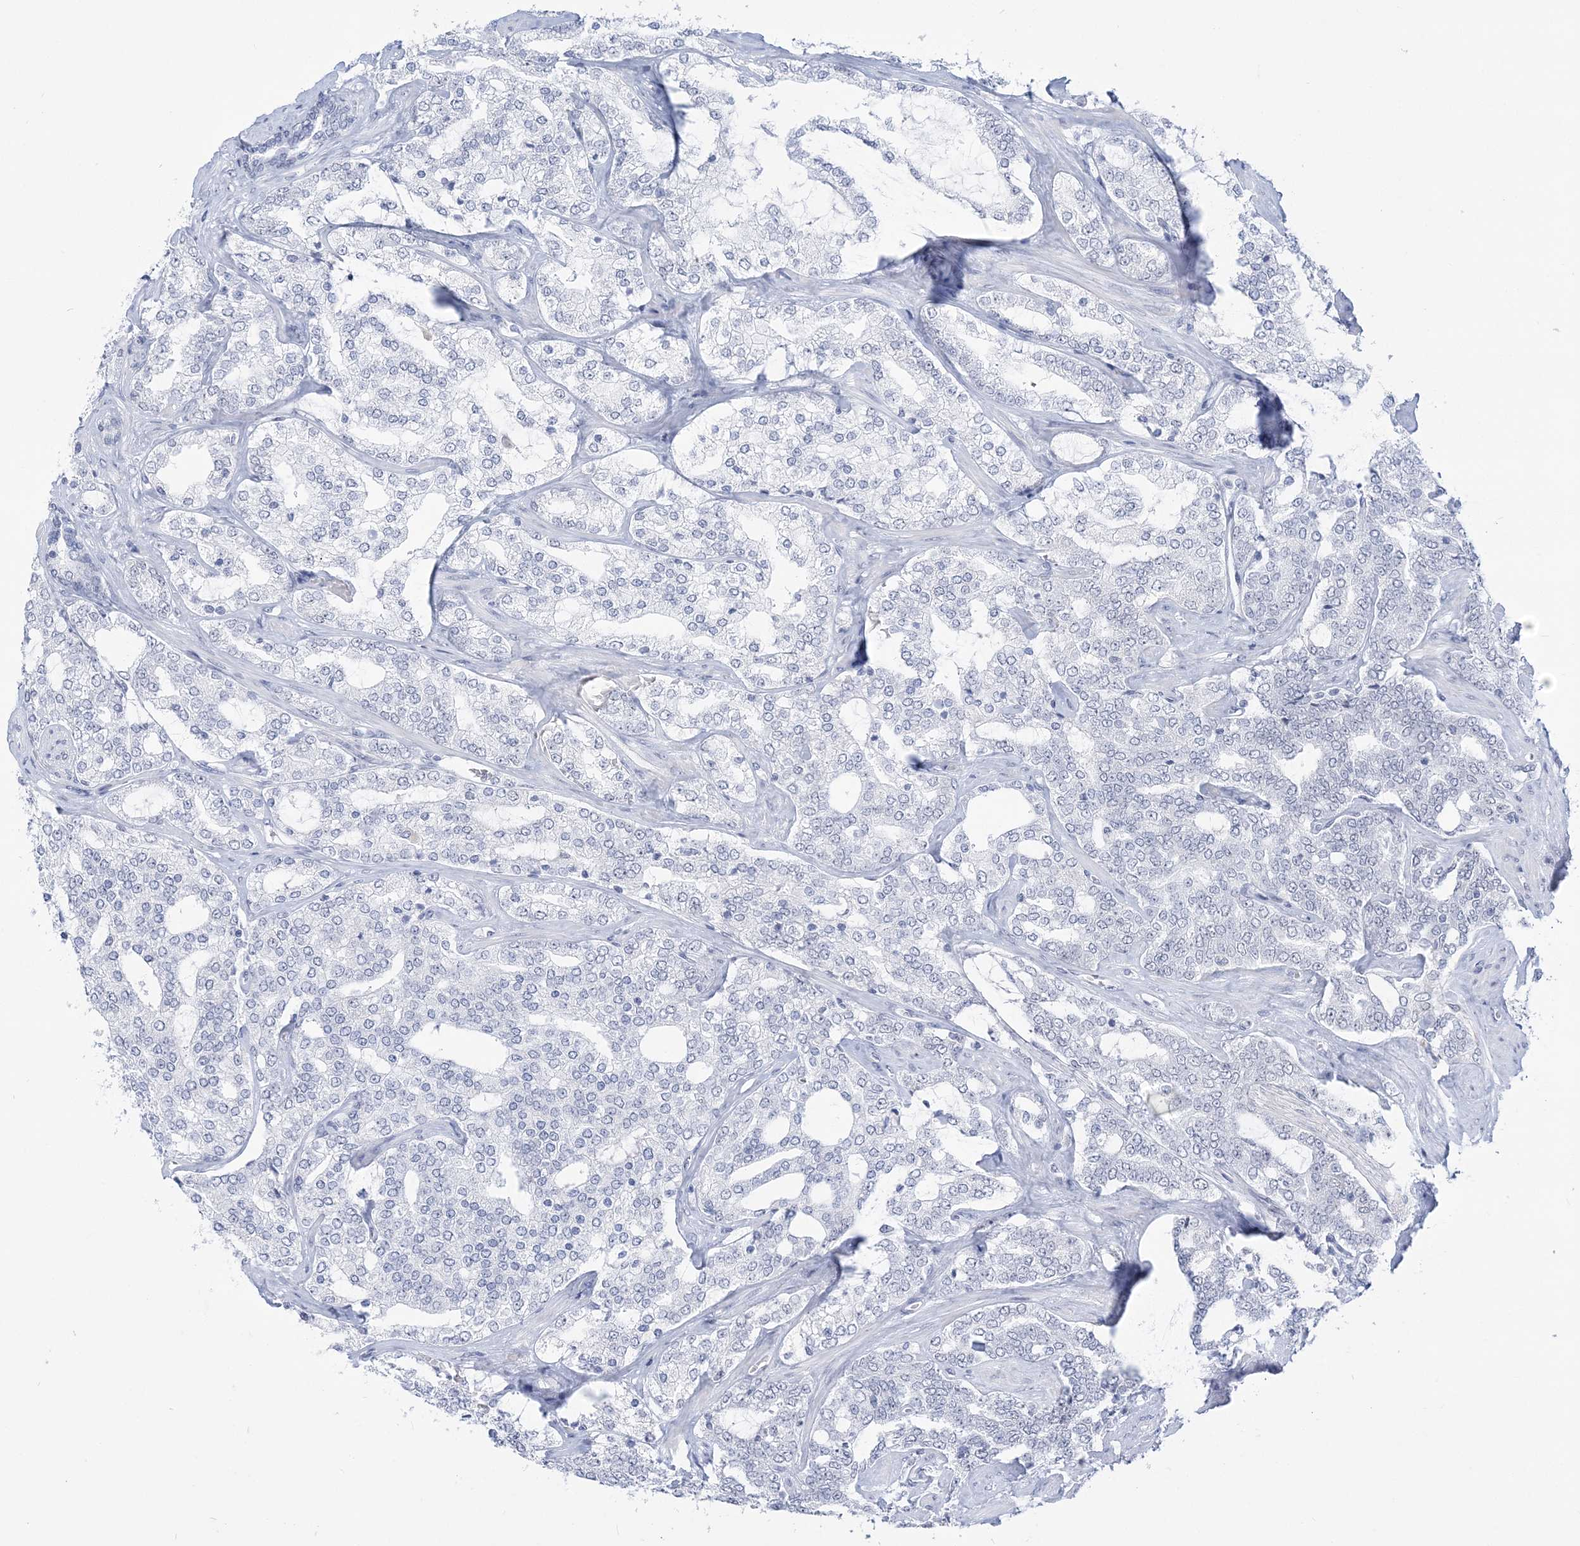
{"staining": {"intensity": "negative", "quantity": "none", "location": "none"}, "tissue": "prostate cancer", "cell_type": "Tumor cells", "image_type": "cancer", "snomed": [{"axis": "morphology", "description": "Adenocarcinoma, High grade"}, {"axis": "topography", "description": "Prostate"}], "caption": "Human prostate cancer (adenocarcinoma (high-grade)) stained for a protein using IHC shows no expression in tumor cells.", "gene": "DDX21", "patient": {"sex": "male", "age": 64}}